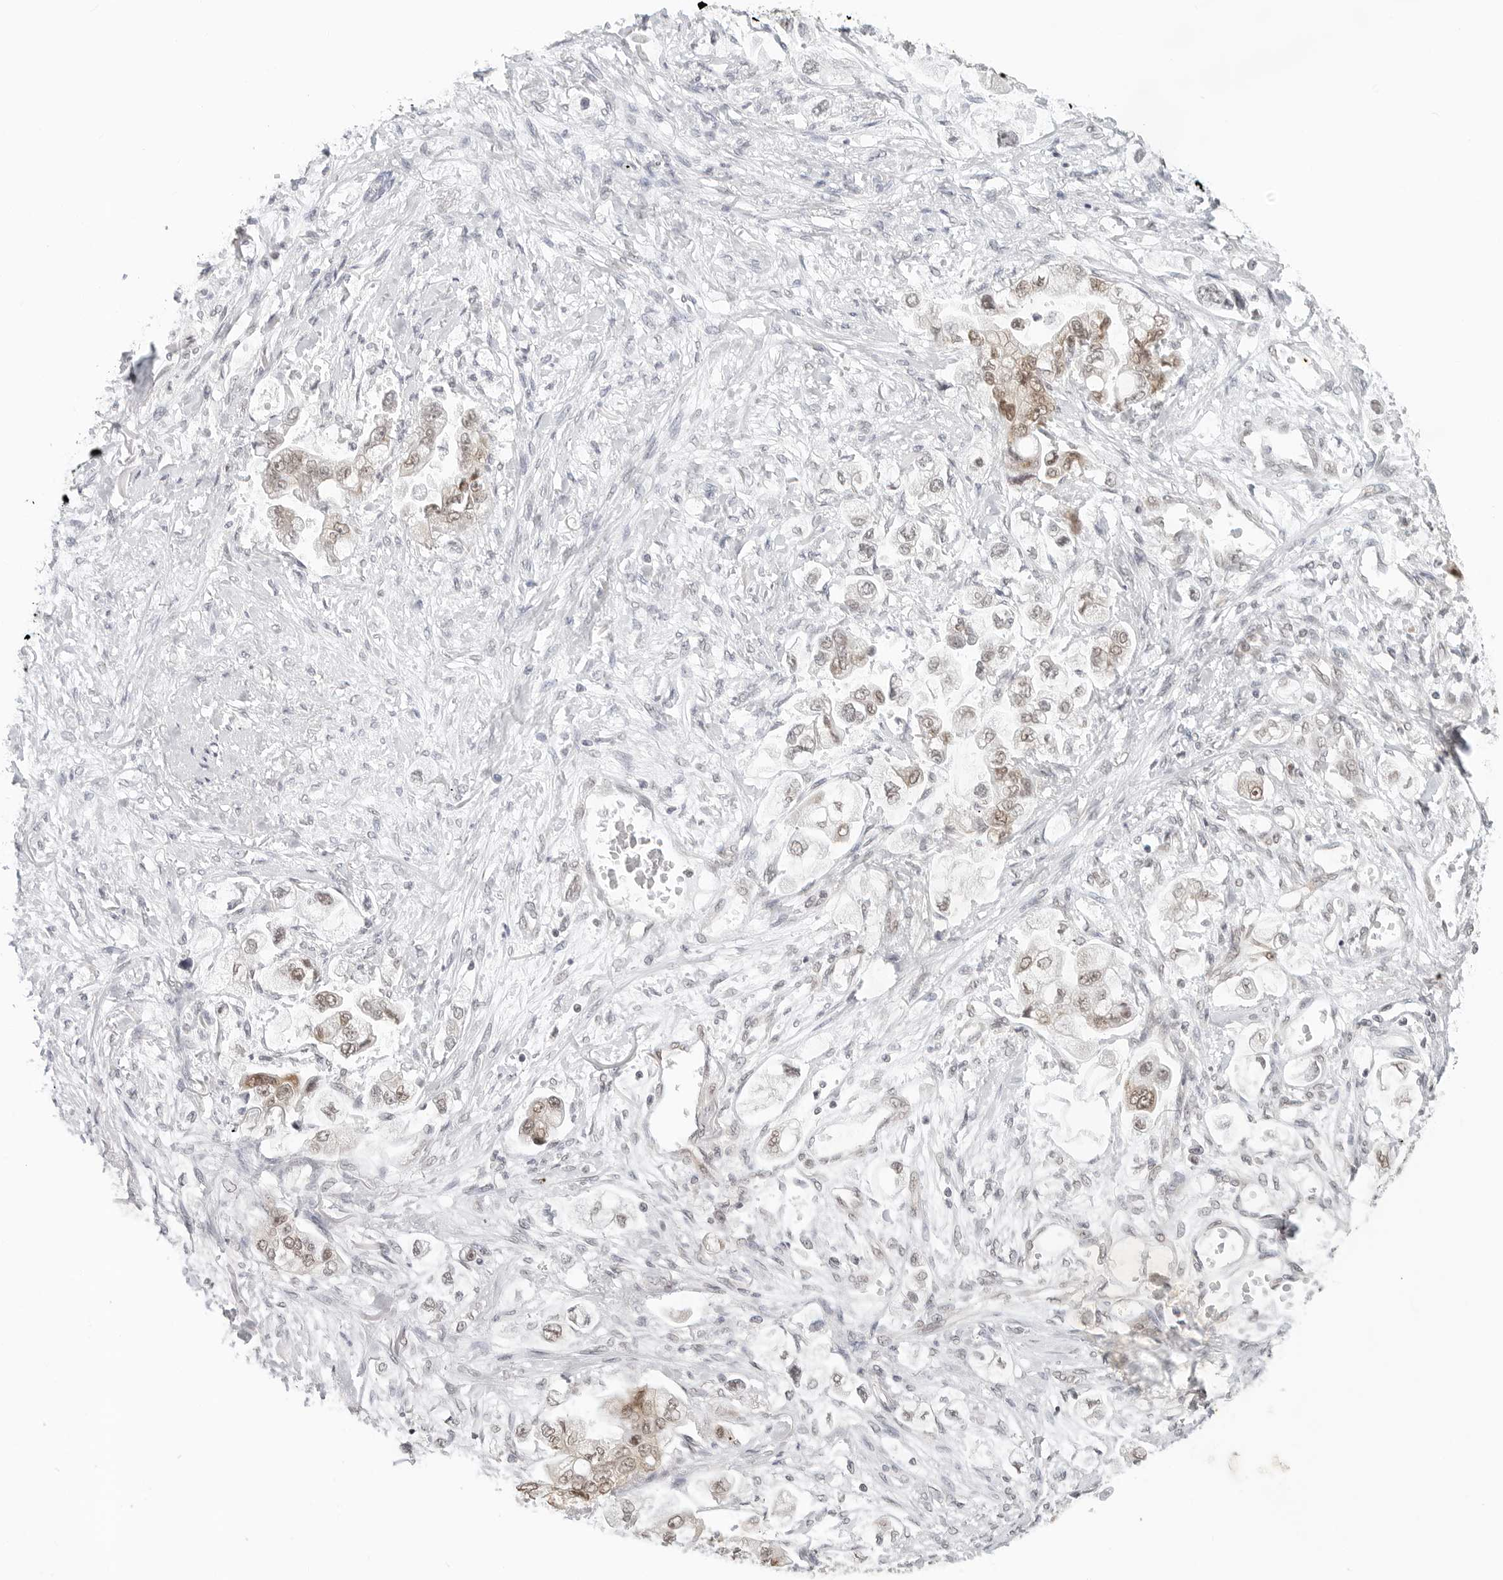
{"staining": {"intensity": "moderate", "quantity": ">75%", "location": "nuclear"}, "tissue": "stomach cancer", "cell_type": "Tumor cells", "image_type": "cancer", "snomed": [{"axis": "morphology", "description": "Adenocarcinoma, NOS"}, {"axis": "topography", "description": "Stomach"}], "caption": "Stomach cancer (adenocarcinoma) stained with DAB immunohistochemistry displays medium levels of moderate nuclear expression in about >75% of tumor cells. The protein is shown in brown color, while the nuclei are stained blue.", "gene": "METAP1", "patient": {"sex": "male", "age": 62}}